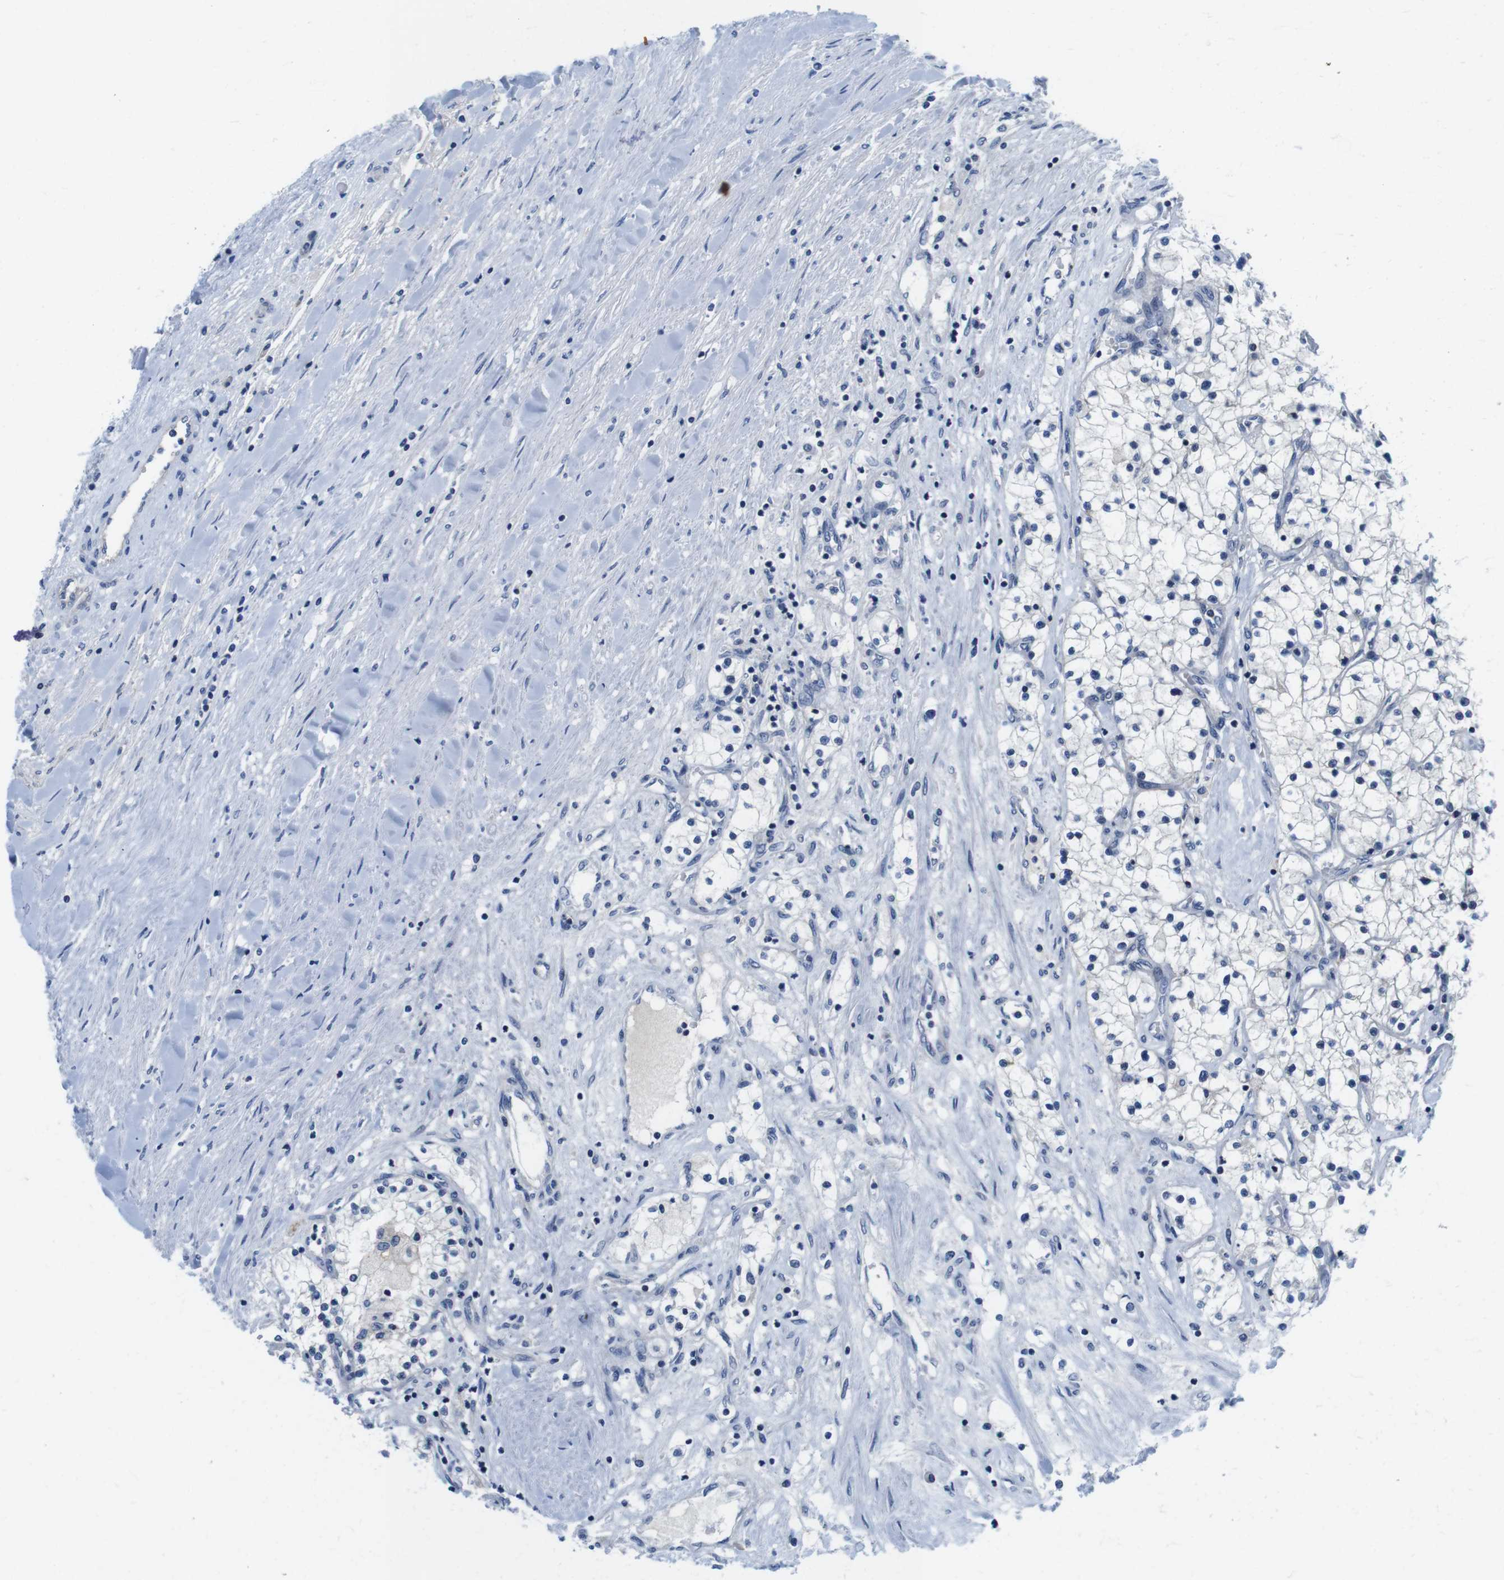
{"staining": {"intensity": "negative", "quantity": "none", "location": "none"}, "tissue": "renal cancer", "cell_type": "Tumor cells", "image_type": "cancer", "snomed": [{"axis": "morphology", "description": "Adenocarcinoma, NOS"}, {"axis": "topography", "description": "Kidney"}], "caption": "Tumor cells show no significant protein positivity in adenocarcinoma (renal).", "gene": "SCRIB", "patient": {"sex": "male", "age": 68}}